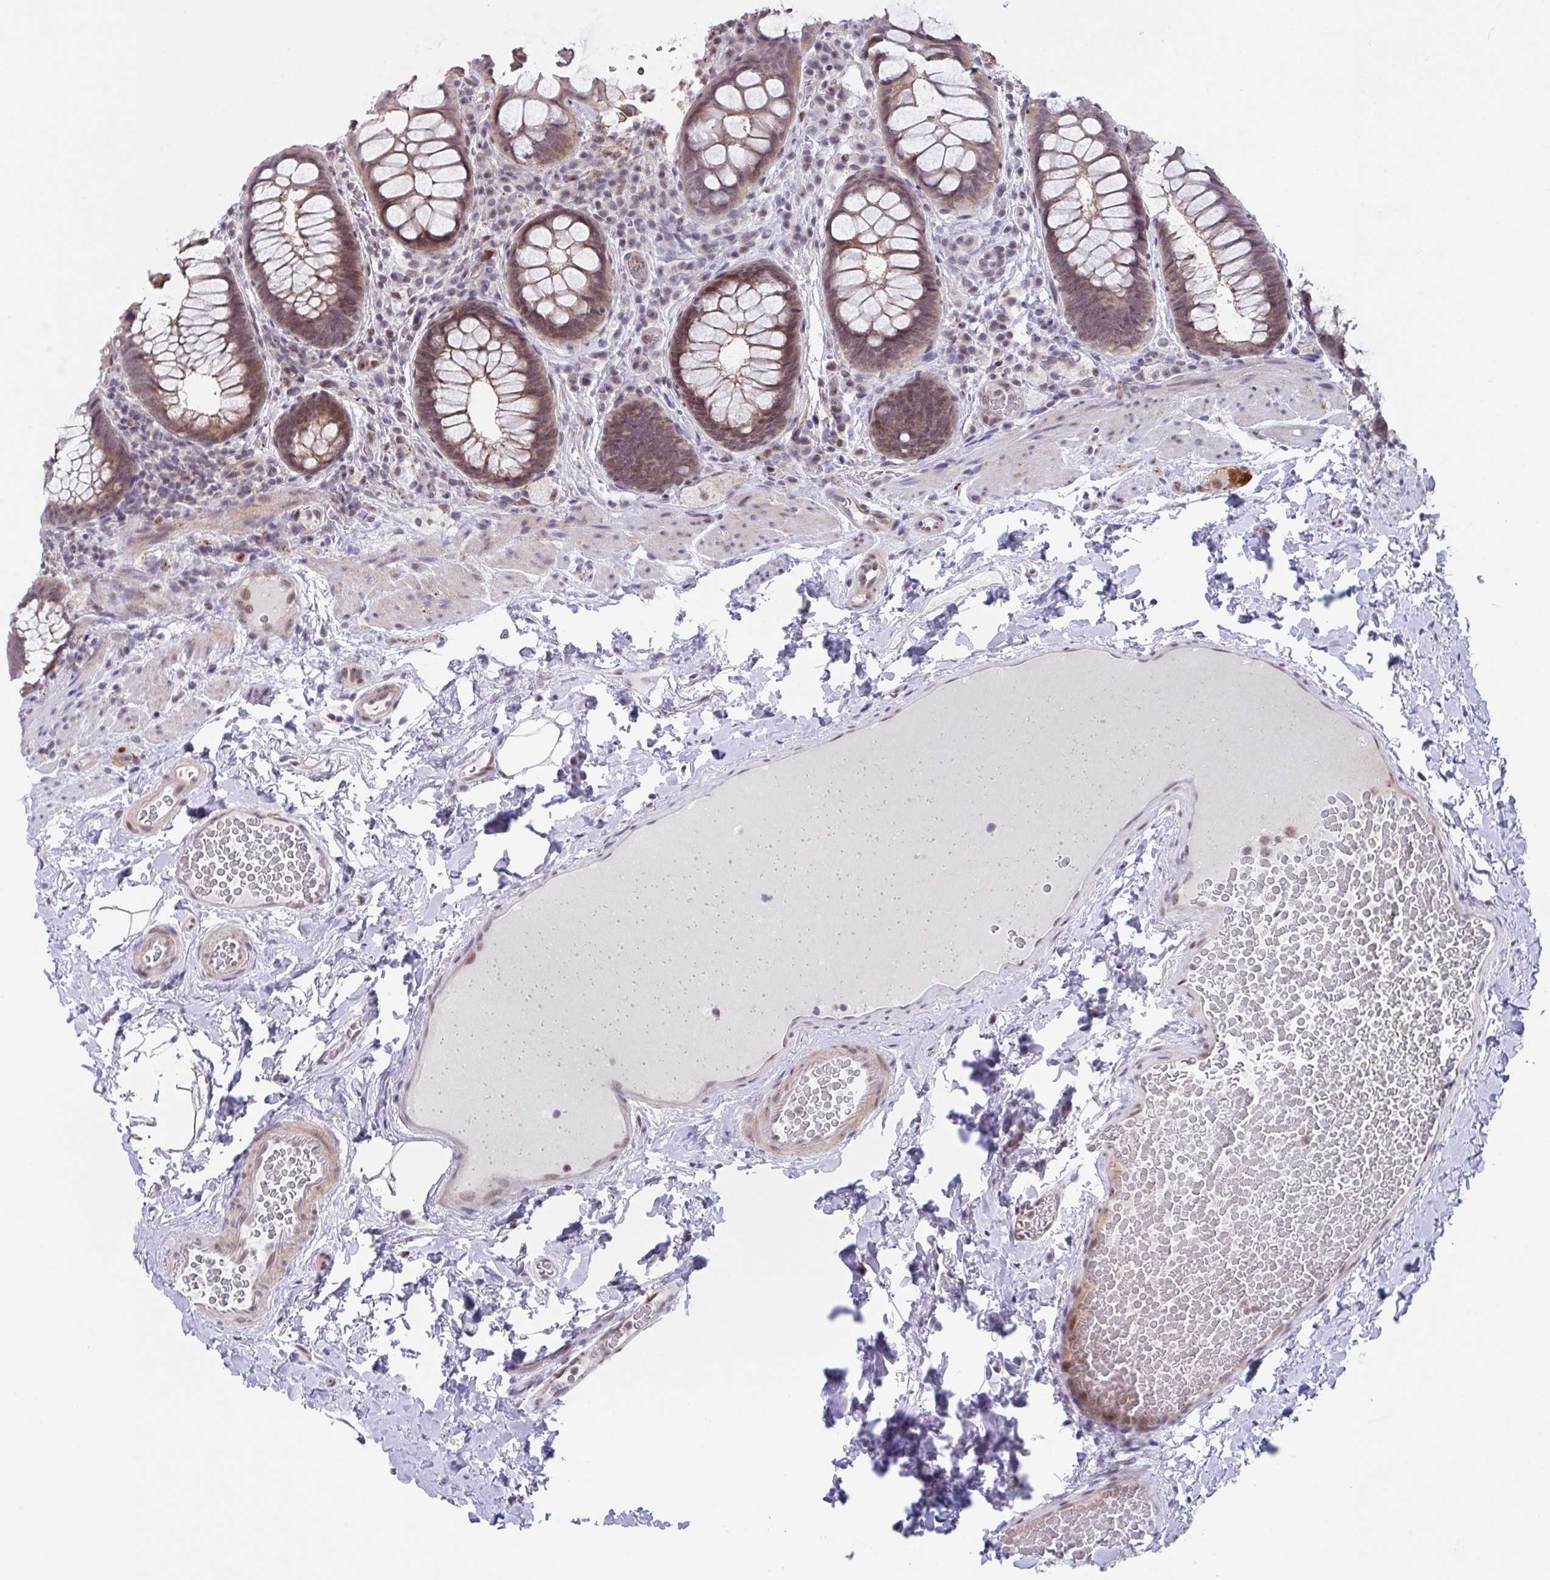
{"staining": {"intensity": "moderate", "quantity": ">75%", "location": "cytoplasmic/membranous,nuclear"}, "tissue": "rectum", "cell_type": "Glandular cells", "image_type": "normal", "snomed": [{"axis": "morphology", "description": "Normal tissue, NOS"}, {"axis": "topography", "description": "Rectum"}], "caption": "Protein staining of normal rectum reveals moderate cytoplasmic/membranous,nuclear positivity in approximately >75% of glandular cells. (IHC, brightfield microscopy, high magnification).", "gene": "RBM18", "patient": {"sex": "female", "age": 69}}